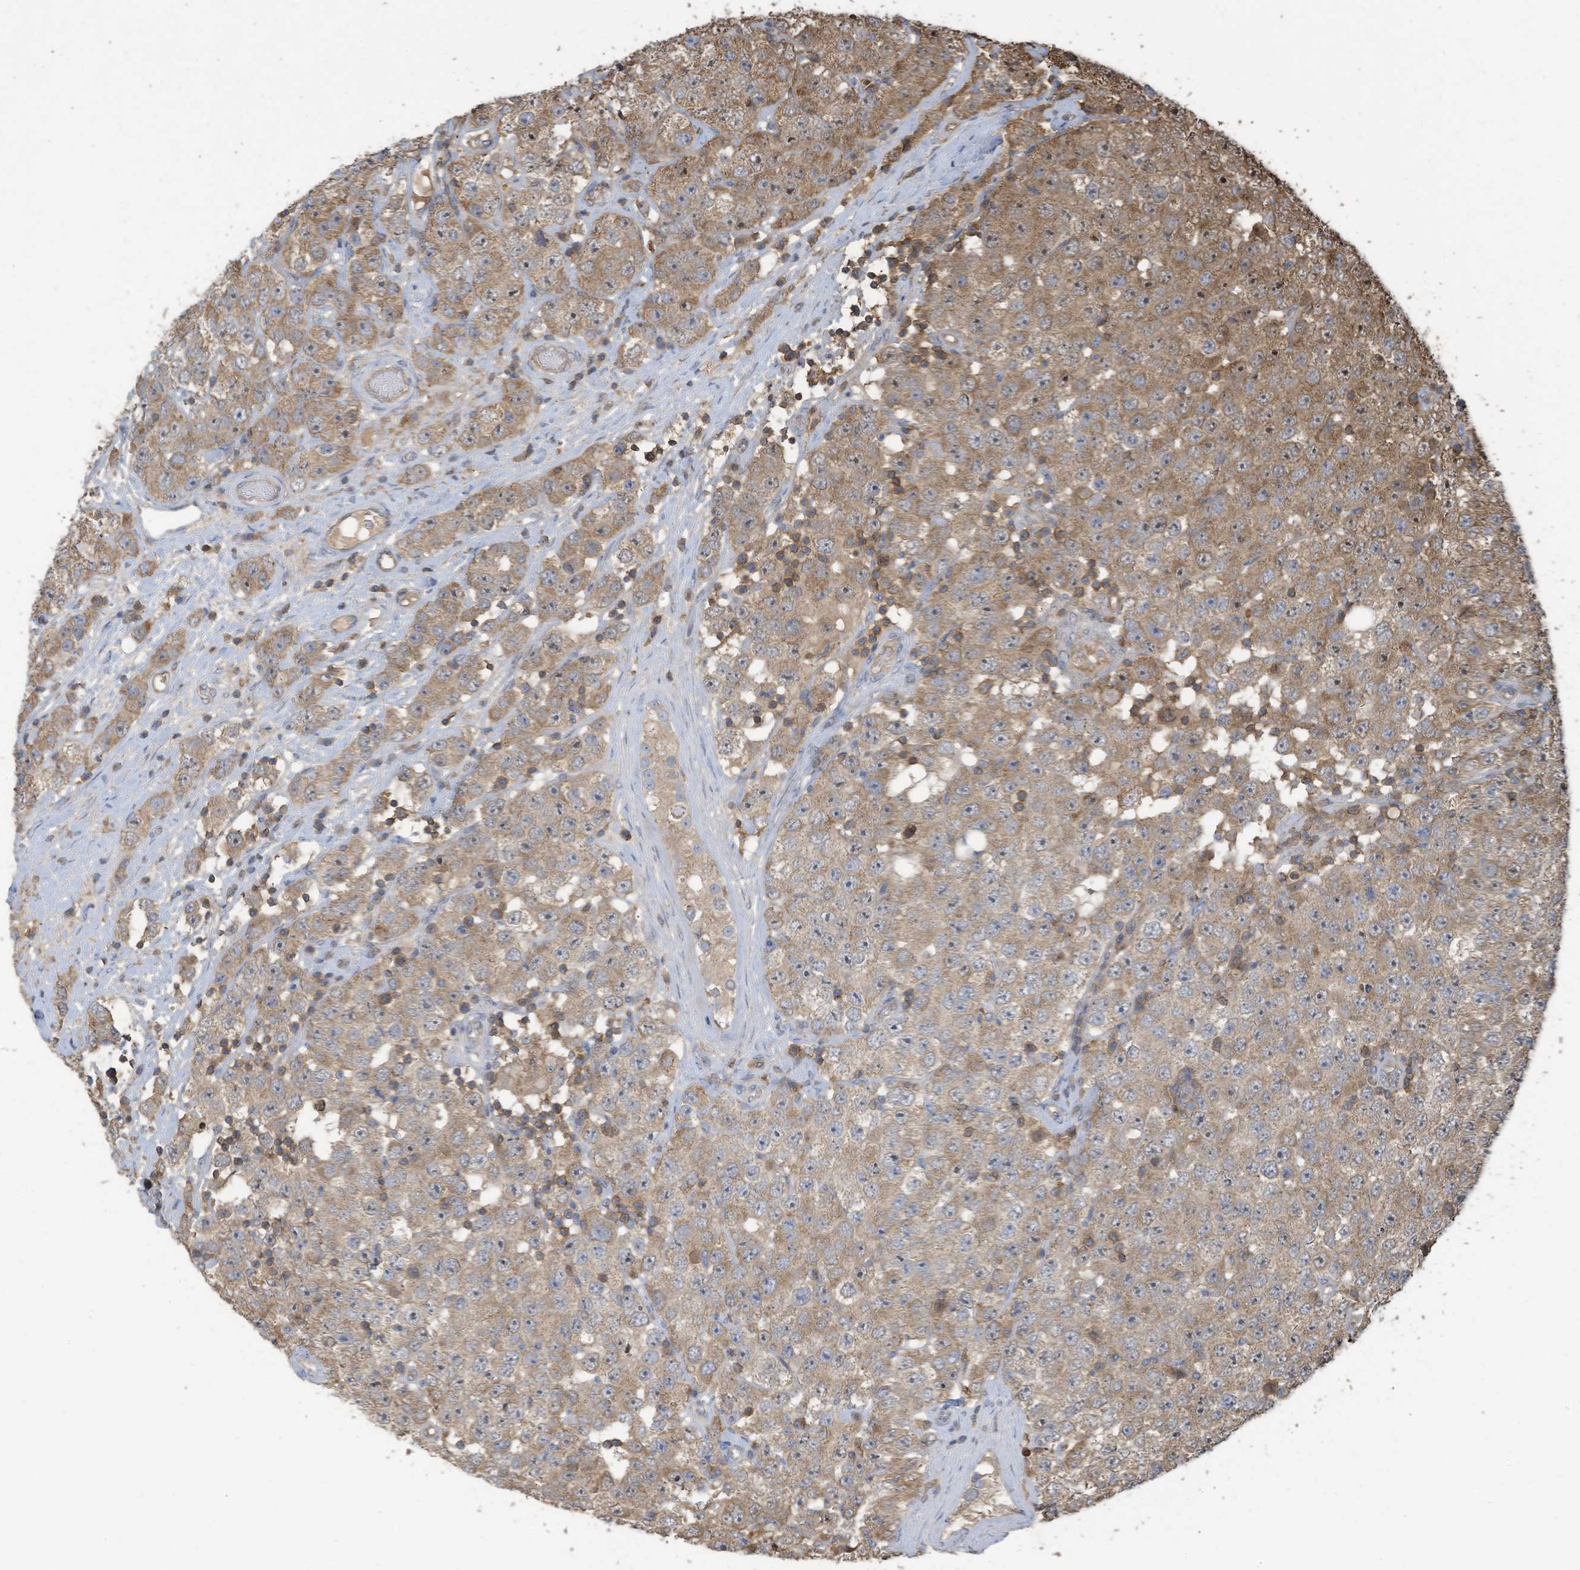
{"staining": {"intensity": "moderate", "quantity": ">75%", "location": "cytoplasmic/membranous"}, "tissue": "testis cancer", "cell_type": "Tumor cells", "image_type": "cancer", "snomed": [{"axis": "morphology", "description": "Seminoma, NOS"}, {"axis": "topography", "description": "Testis"}], "caption": "Human testis seminoma stained with a protein marker reveals moderate staining in tumor cells.", "gene": "COX10", "patient": {"sex": "male", "age": 28}}